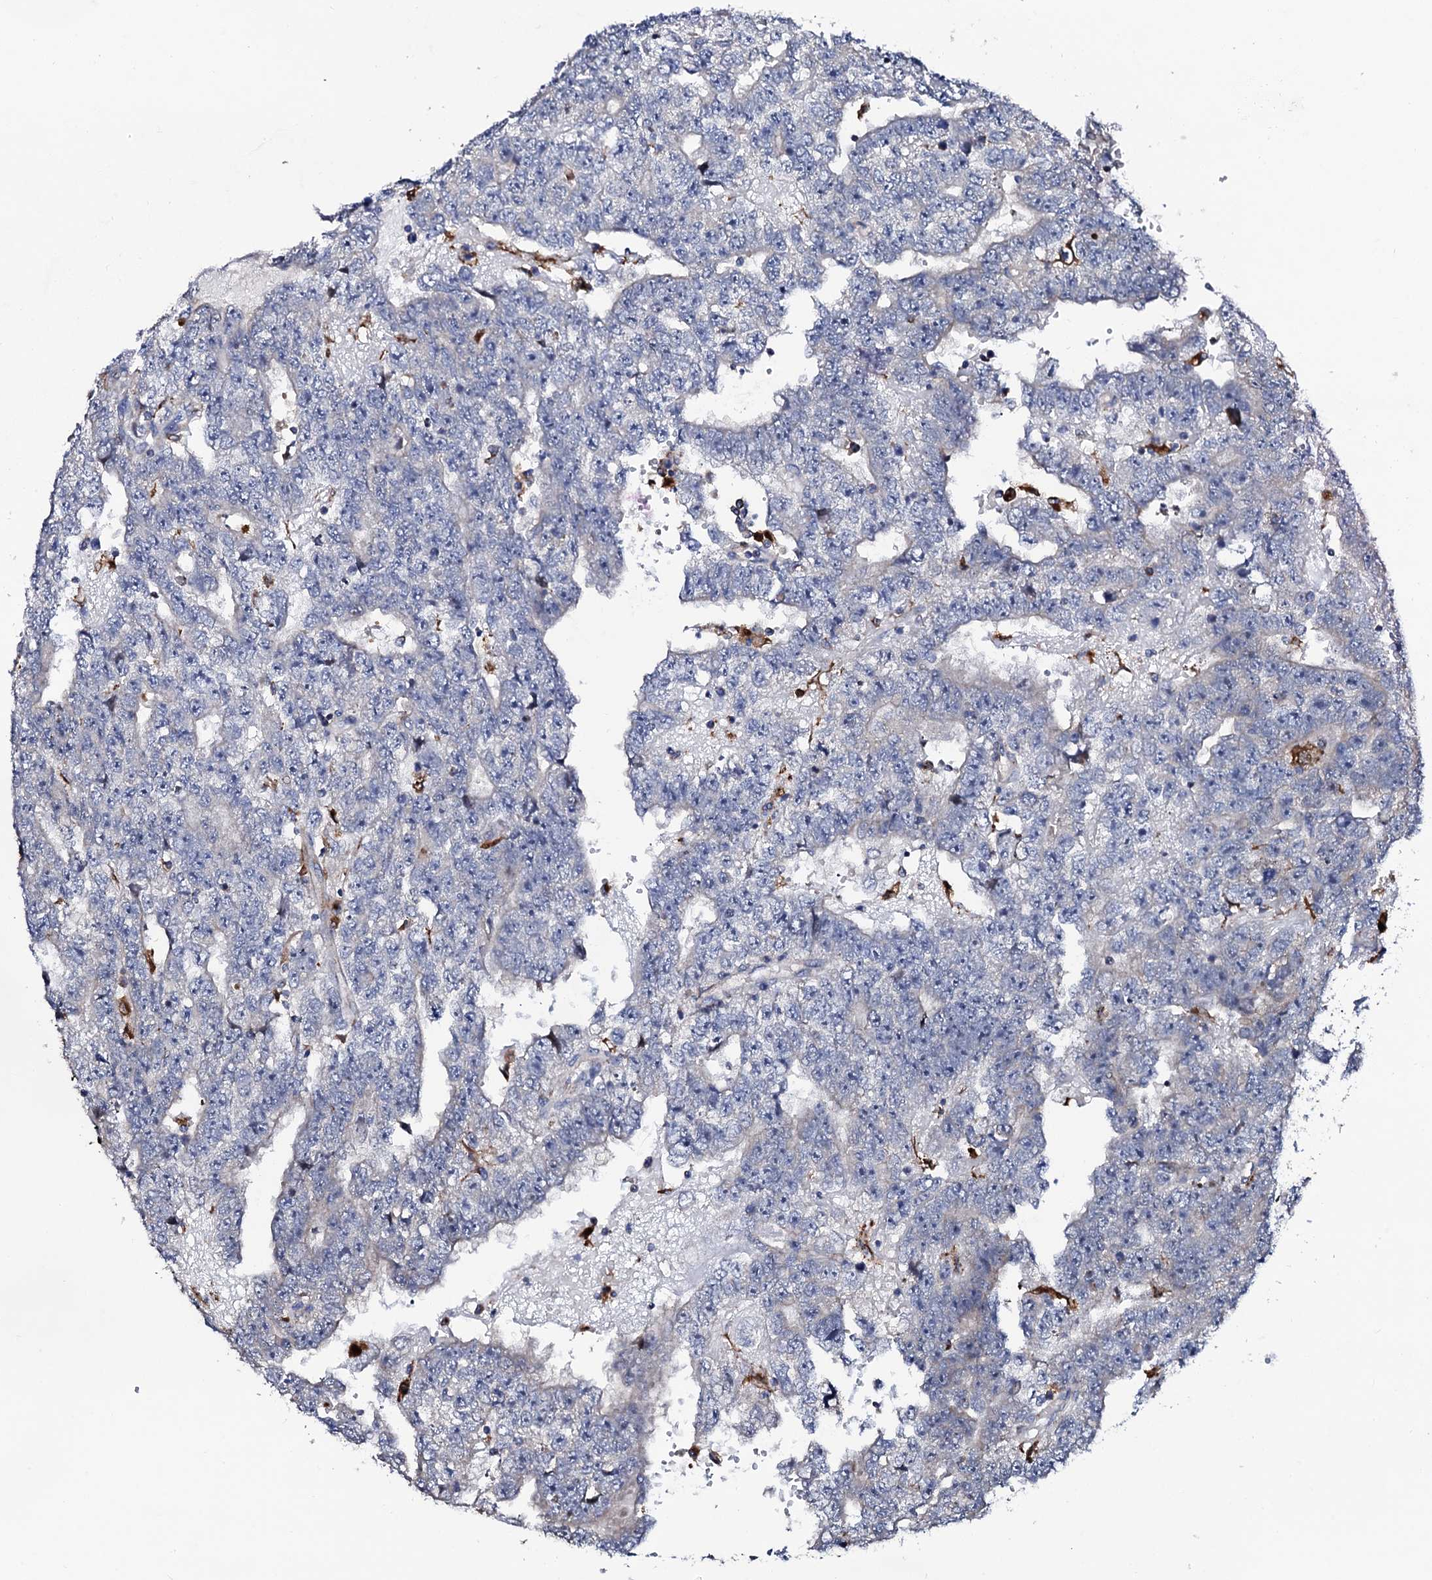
{"staining": {"intensity": "weak", "quantity": "<25%", "location": "cytoplasmic/membranous"}, "tissue": "testis cancer", "cell_type": "Tumor cells", "image_type": "cancer", "snomed": [{"axis": "morphology", "description": "Carcinoma, Embryonal, NOS"}, {"axis": "topography", "description": "Testis"}], "caption": "A histopathology image of human testis cancer (embryonal carcinoma) is negative for staining in tumor cells. Nuclei are stained in blue.", "gene": "TCIRG1", "patient": {"sex": "male", "age": 25}}